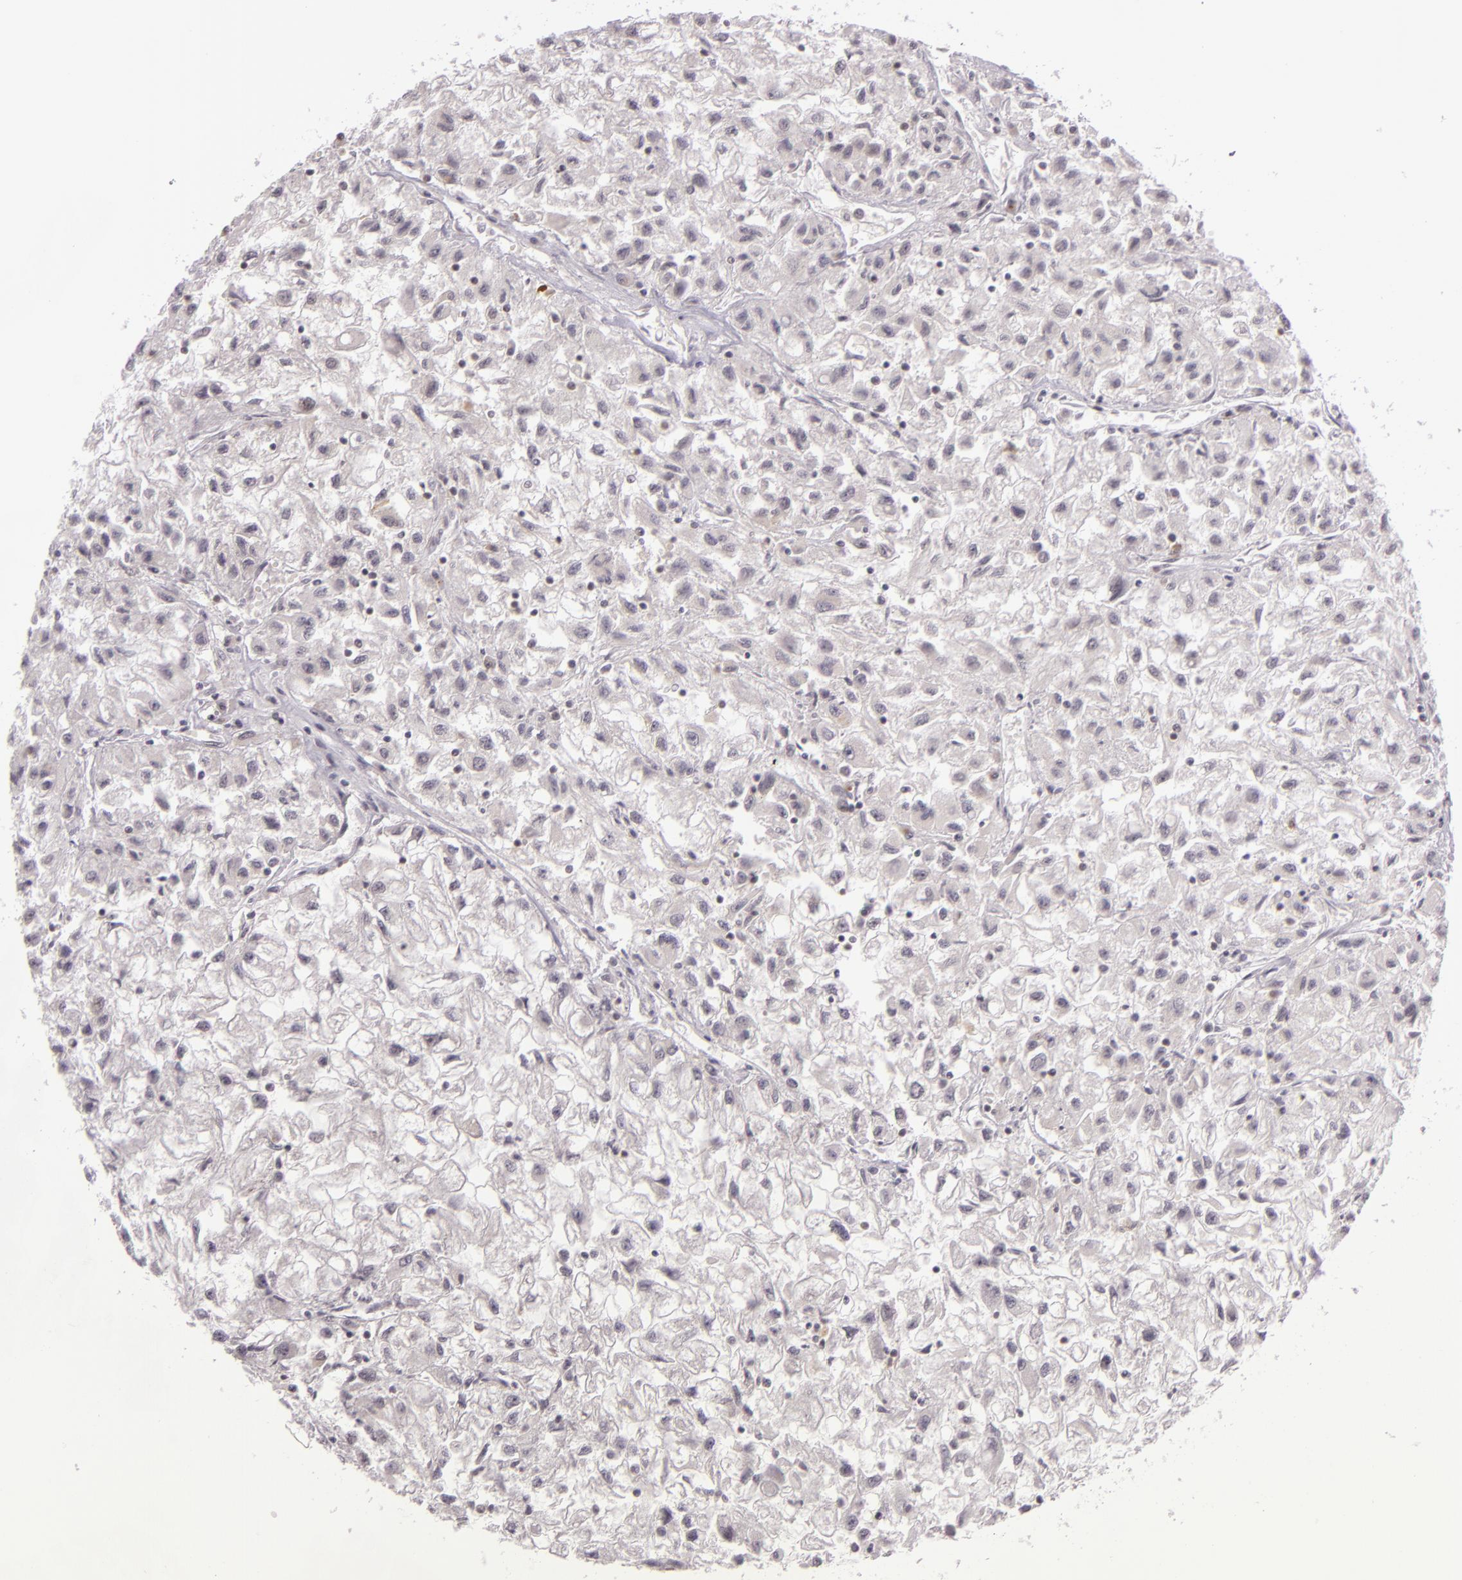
{"staining": {"intensity": "weak", "quantity": "25%-75%", "location": "cytoplasmic/membranous,nuclear"}, "tissue": "renal cancer", "cell_type": "Tumor cells", "image_type": "cancer", "snomed": [{"axis": "morphology", "description": "Adenocarcinoma, NOS"}, {"axis": "topography", "description": "Kidney"}], "caption": "Human renal cancer stained for a protein (brown) displays weak cytoplasmic/membranous and nuclear positive positivity in about 25%-75% of tumor cells.", "gene": "ZFX", "patient": {"sex": "male", "age": 59}}